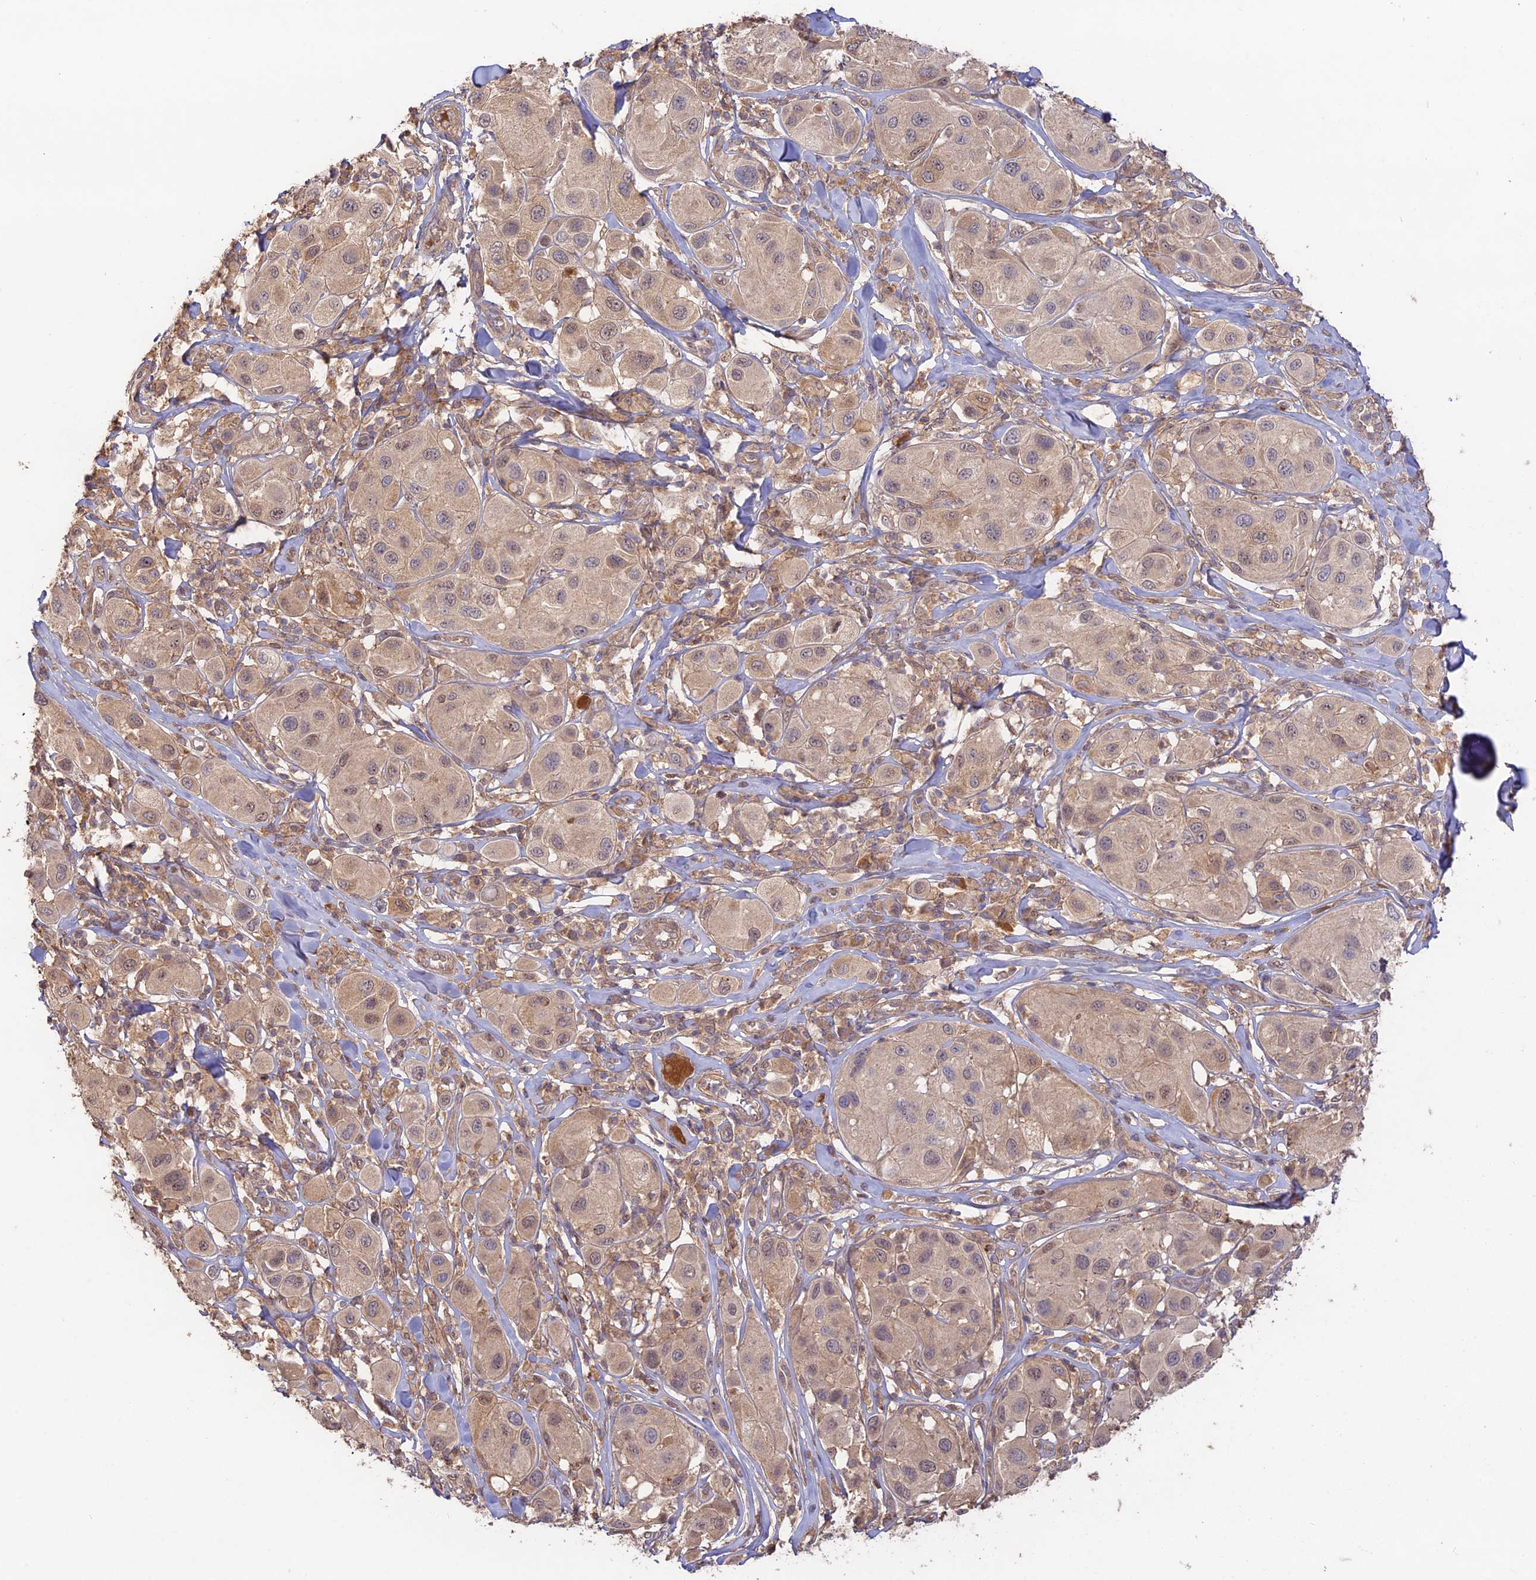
{"staining": {"intensity": "weak", "quantity": ">75%", "location": "cytoplasmic/membranous"}, "tissue": "melanoma", "cell_type": "Tumor cells", "image_type": "cancer", "snomed": [{"axis": "morphology", "description": "Malignant melanoma, Metastatic site"}, {"axis": "topography", "description": "Skin"}], "caption": "Immunohistochemical staining of malignant melanoma (metastatic site) displays low levels of weak cytoplasmic/membranous protein positivity in about >75% of tumor cells.", "gene": "CLCF1", "patient": {"sex": "male", "age": 41}}